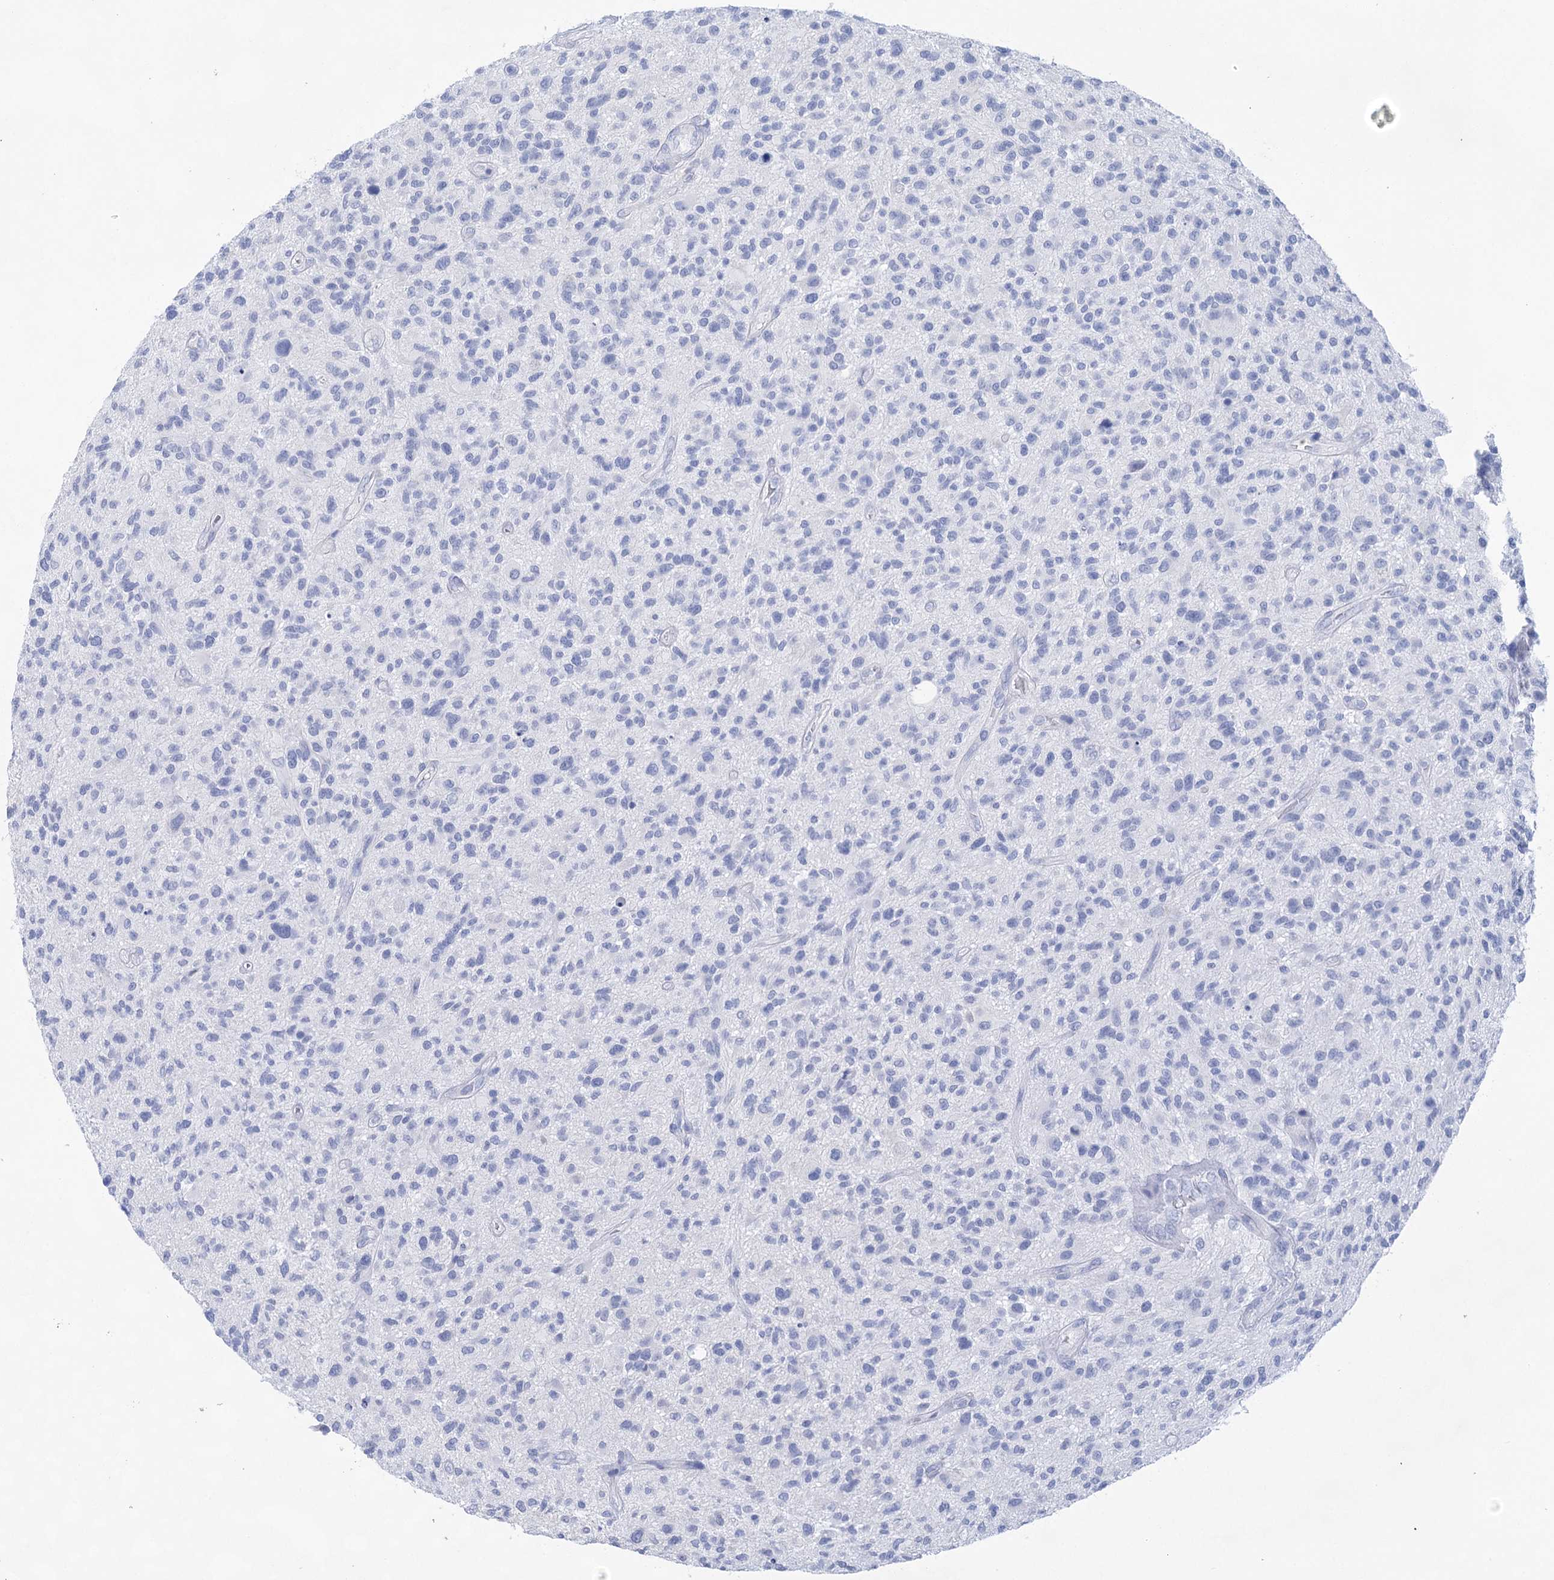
{"staining": {"intensity": "negative", "quantity": "none", "location": "none"}, "tissue": "glioma", "cell_type": "Tumor cells", "image_type": "cancer", "snomed": [{"axis": "morphology", "description": "Glioma, malignant, High grade"}, {"axis": "topography", "description": "Brain"}], "caption": "This is a histopathology image of immunohistochemistry (IHC) staining of malignant high-grade glioma, which shows no expression in tumor cells.", "gene": "LALBA", "patient": {"sex": "male", "age": 47}}